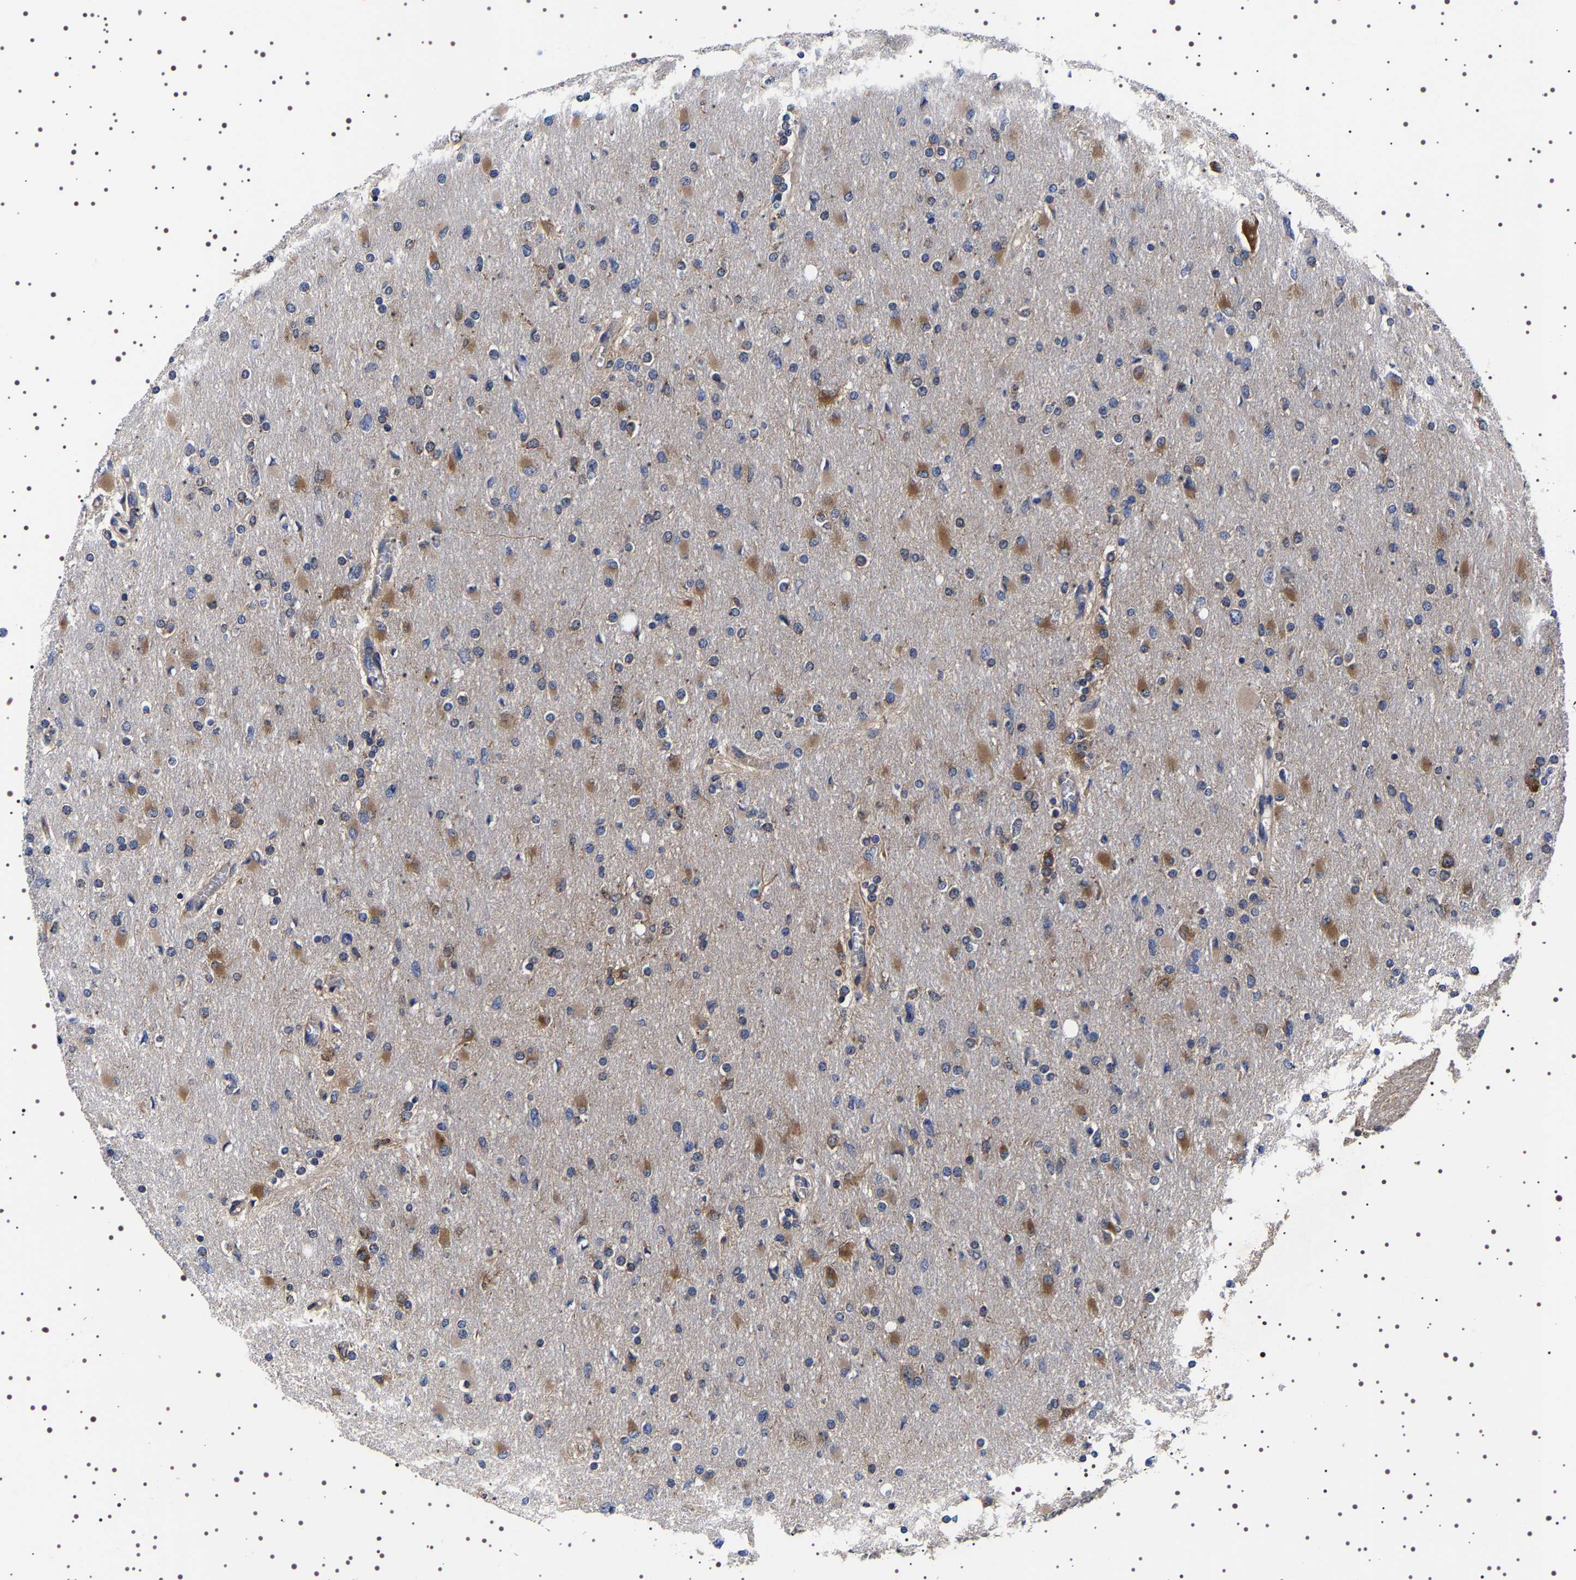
{"staining": {"intensity": "moderate", "quantity": ">75%", "location": "cytoplasmic/membranous"}, "tissue": "glioma", "cell_type": "Tumor cells", "image_type": "cancer", "snomed": [{"axis": "morphology", "description": "Glioma, malignant, High grade"}, {"axis": "topography", "description": "Cerebral cortex"}], "caption": "This is an image of immunohistochemistry (IHC) staining of glioma, which shows moderate positivity in the cytoplasmic/membranous of tumor cells.", "gene": "DARS1", "patient": {"sex": "female", "age": 36}}